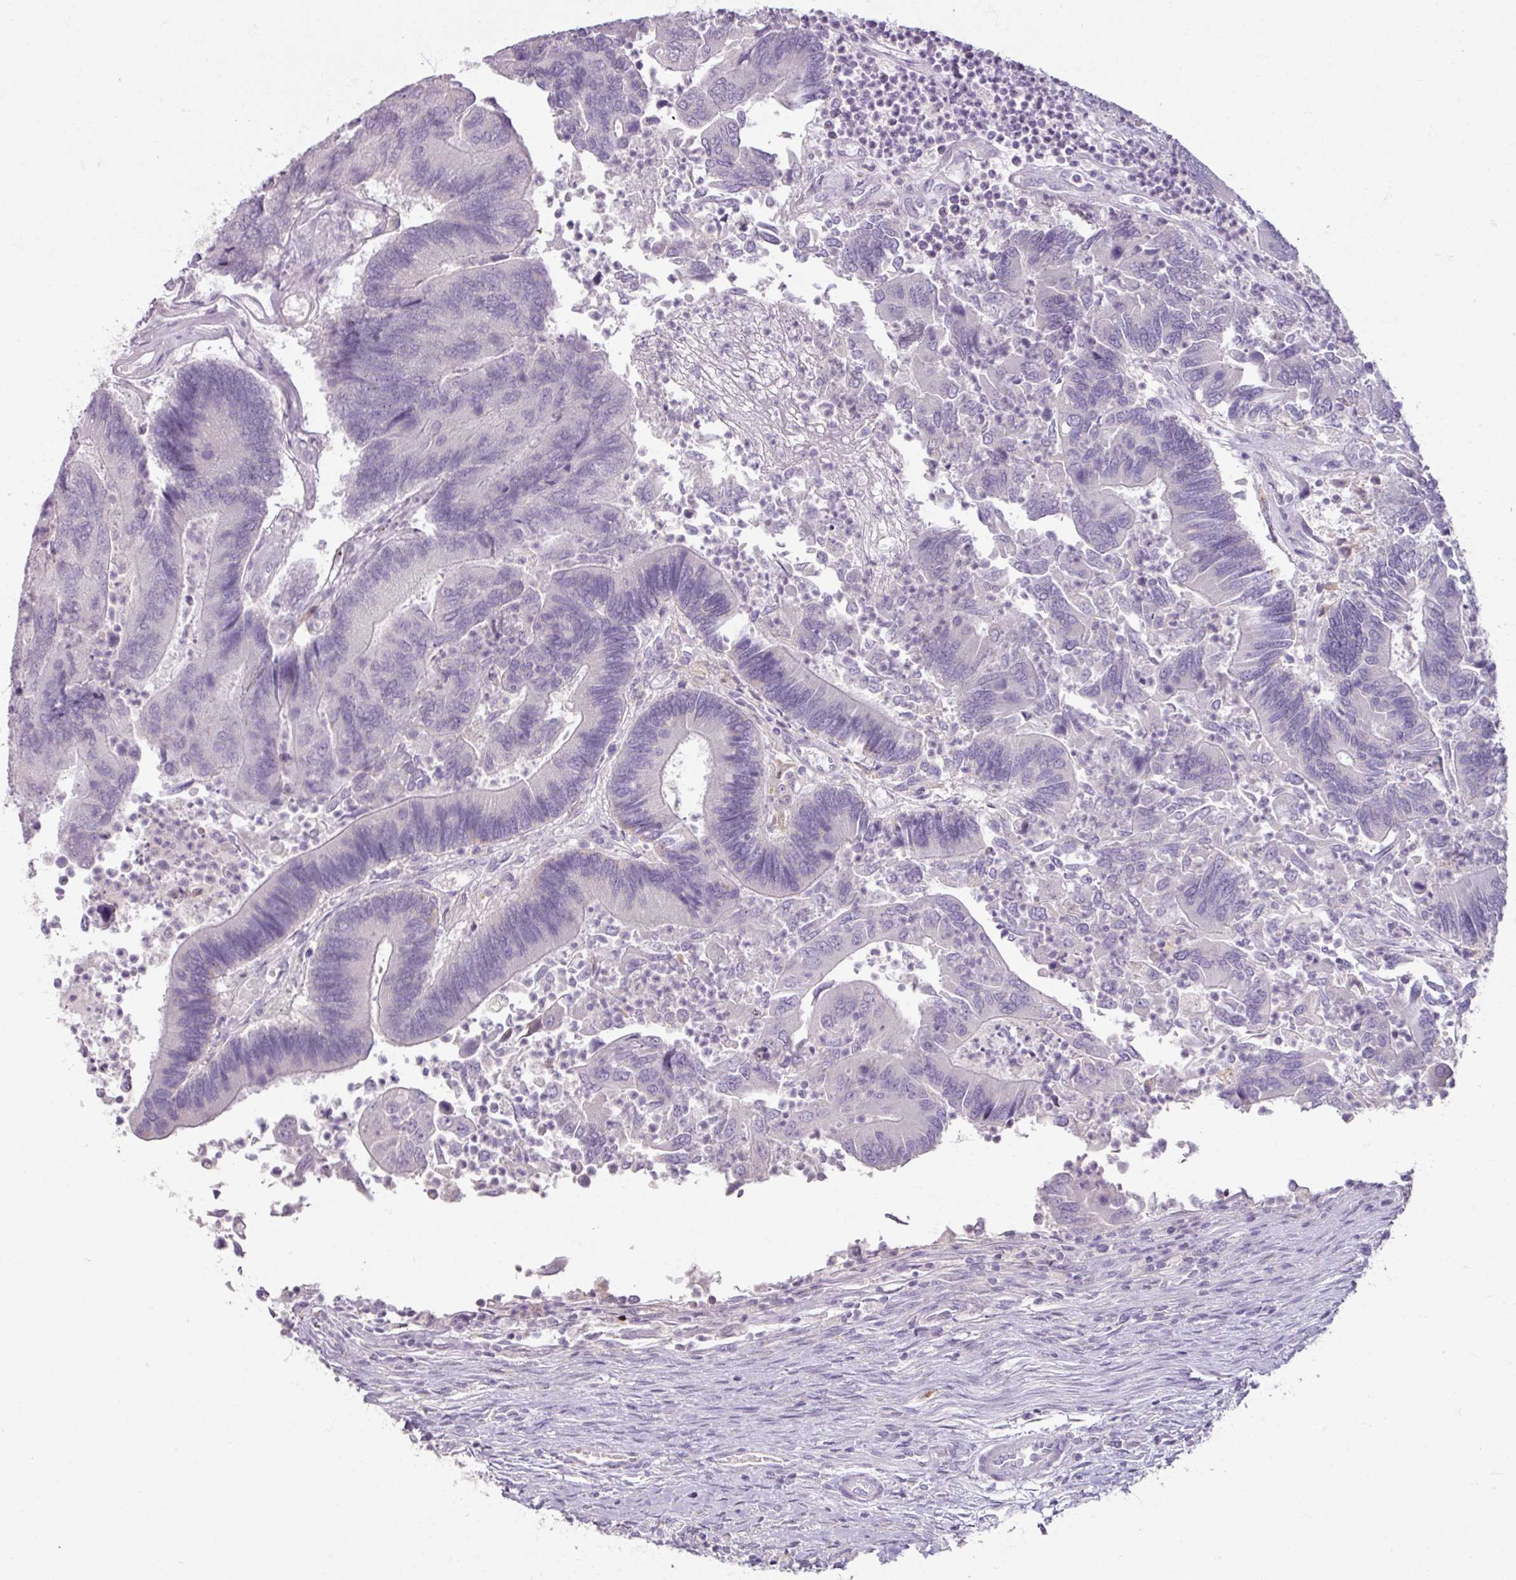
{"staining": {"intensity": "negative", "quantity": "none", "location": "none"}, "tissue": "colorectal cancer", "cell_type": "Tumor cells", "image_type": "cancer", "snomed": [{"axis": "morphology", "description": "Adenocarcinoma, NOS"}, {"axis": "topography", "description": "Colon"}], "caption": "Colorectal cancer was stained to show a protein in brown. There is no significant positivity in tumor cells.", "gene": "SLC27A5", "patient": {"sex": "female", "age": 67}}